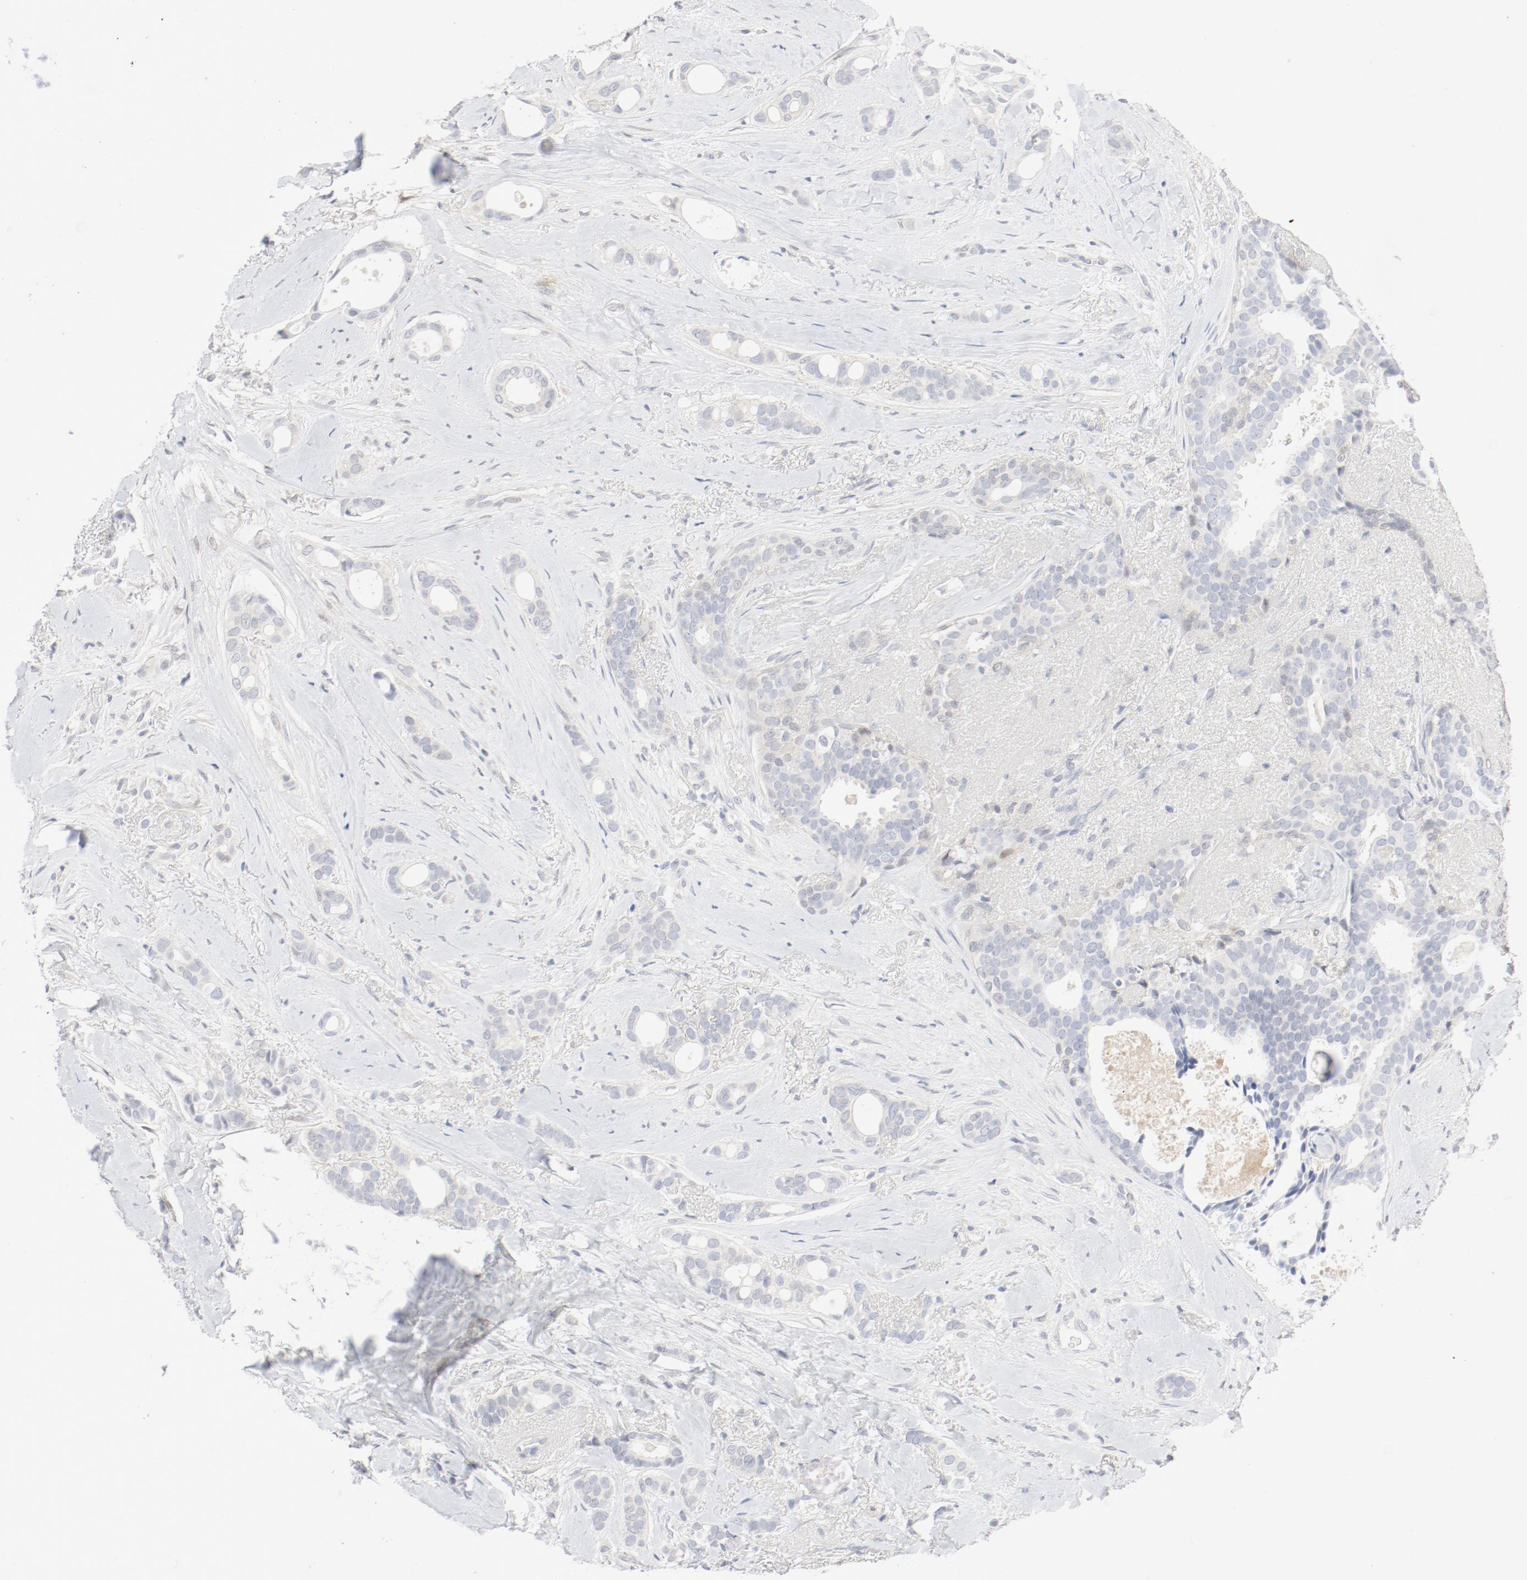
{"staining": {"intensity": "negative", "quantity": "none", "location": "none"}, "tissue": "breast cancer", "cell_type": "Tumor cells", "image_type": "cancer", "snomed": [{"axis": "morphology", "description": "Duct carcinoma"}, {"axis": "topography", "description": "Breast"}], "caption": "Breast cancer stained for a protein using immunohistochemistry (IHC) shows no positivity tumor cells.", "gene": "PGM1", "patient": {"sex": "female", "age": 54}}